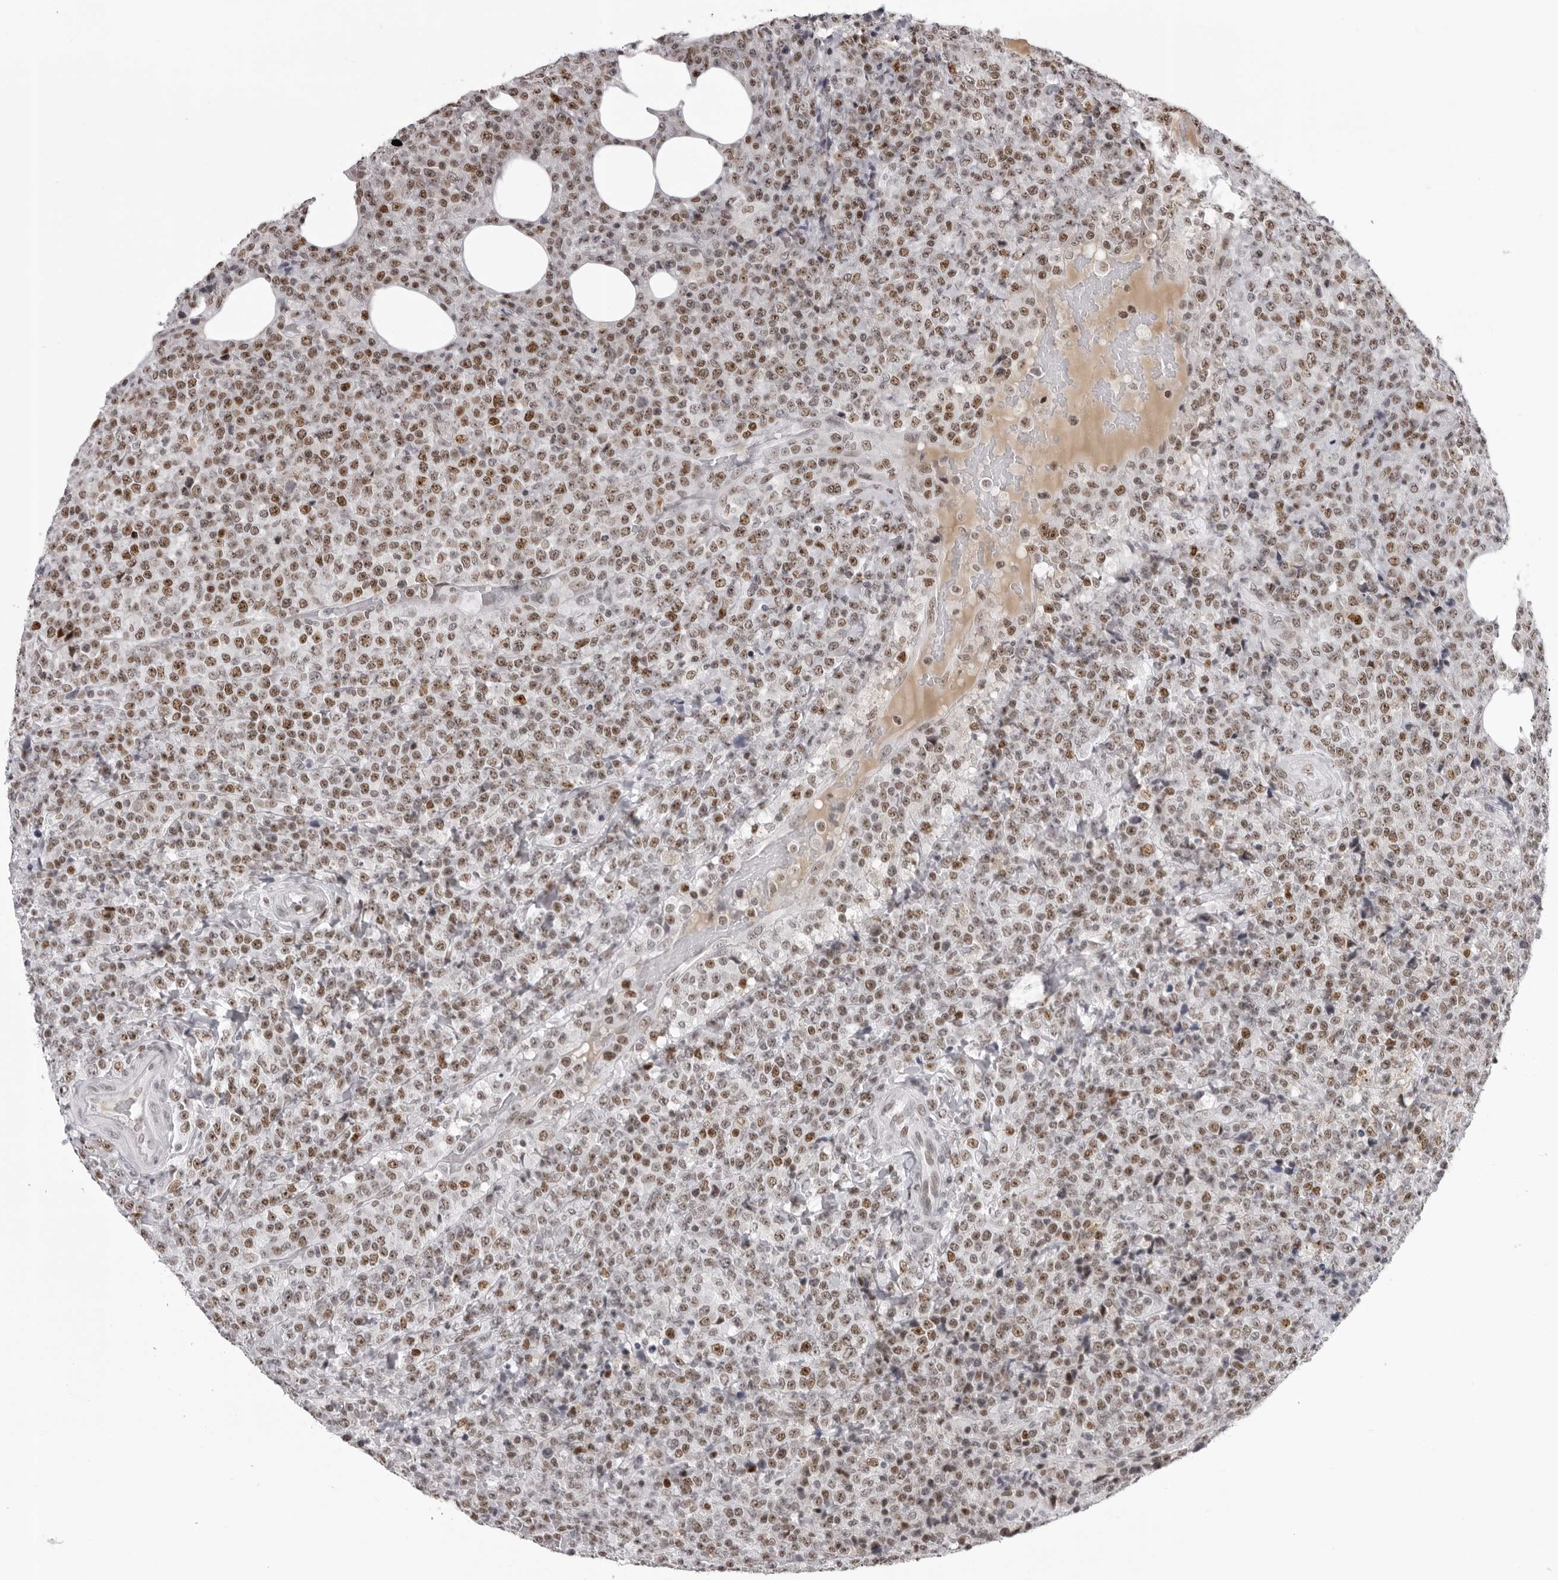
{"staining": {"intensity": "moderate", "quantity": ">75%", "location": "nuclear"}, "tissue": "lymphoma", "cell_type": "Tumor cells", "image_type": "cancer", "snomed": [{"axis": "morphology", "description": "Malignant lymphoma, non-Hodgkin's type, High grade"}, {"axis": "topography", "description": "Lymph node"}], "caption": "IHC image of human lymphoma stained for a protein (brown), which shows medium levels of moderate nuclear expression in approximately >75% of tumor cells.", "gene": "HEXIM2", "patient": {"sex": "male", "age": 13}}